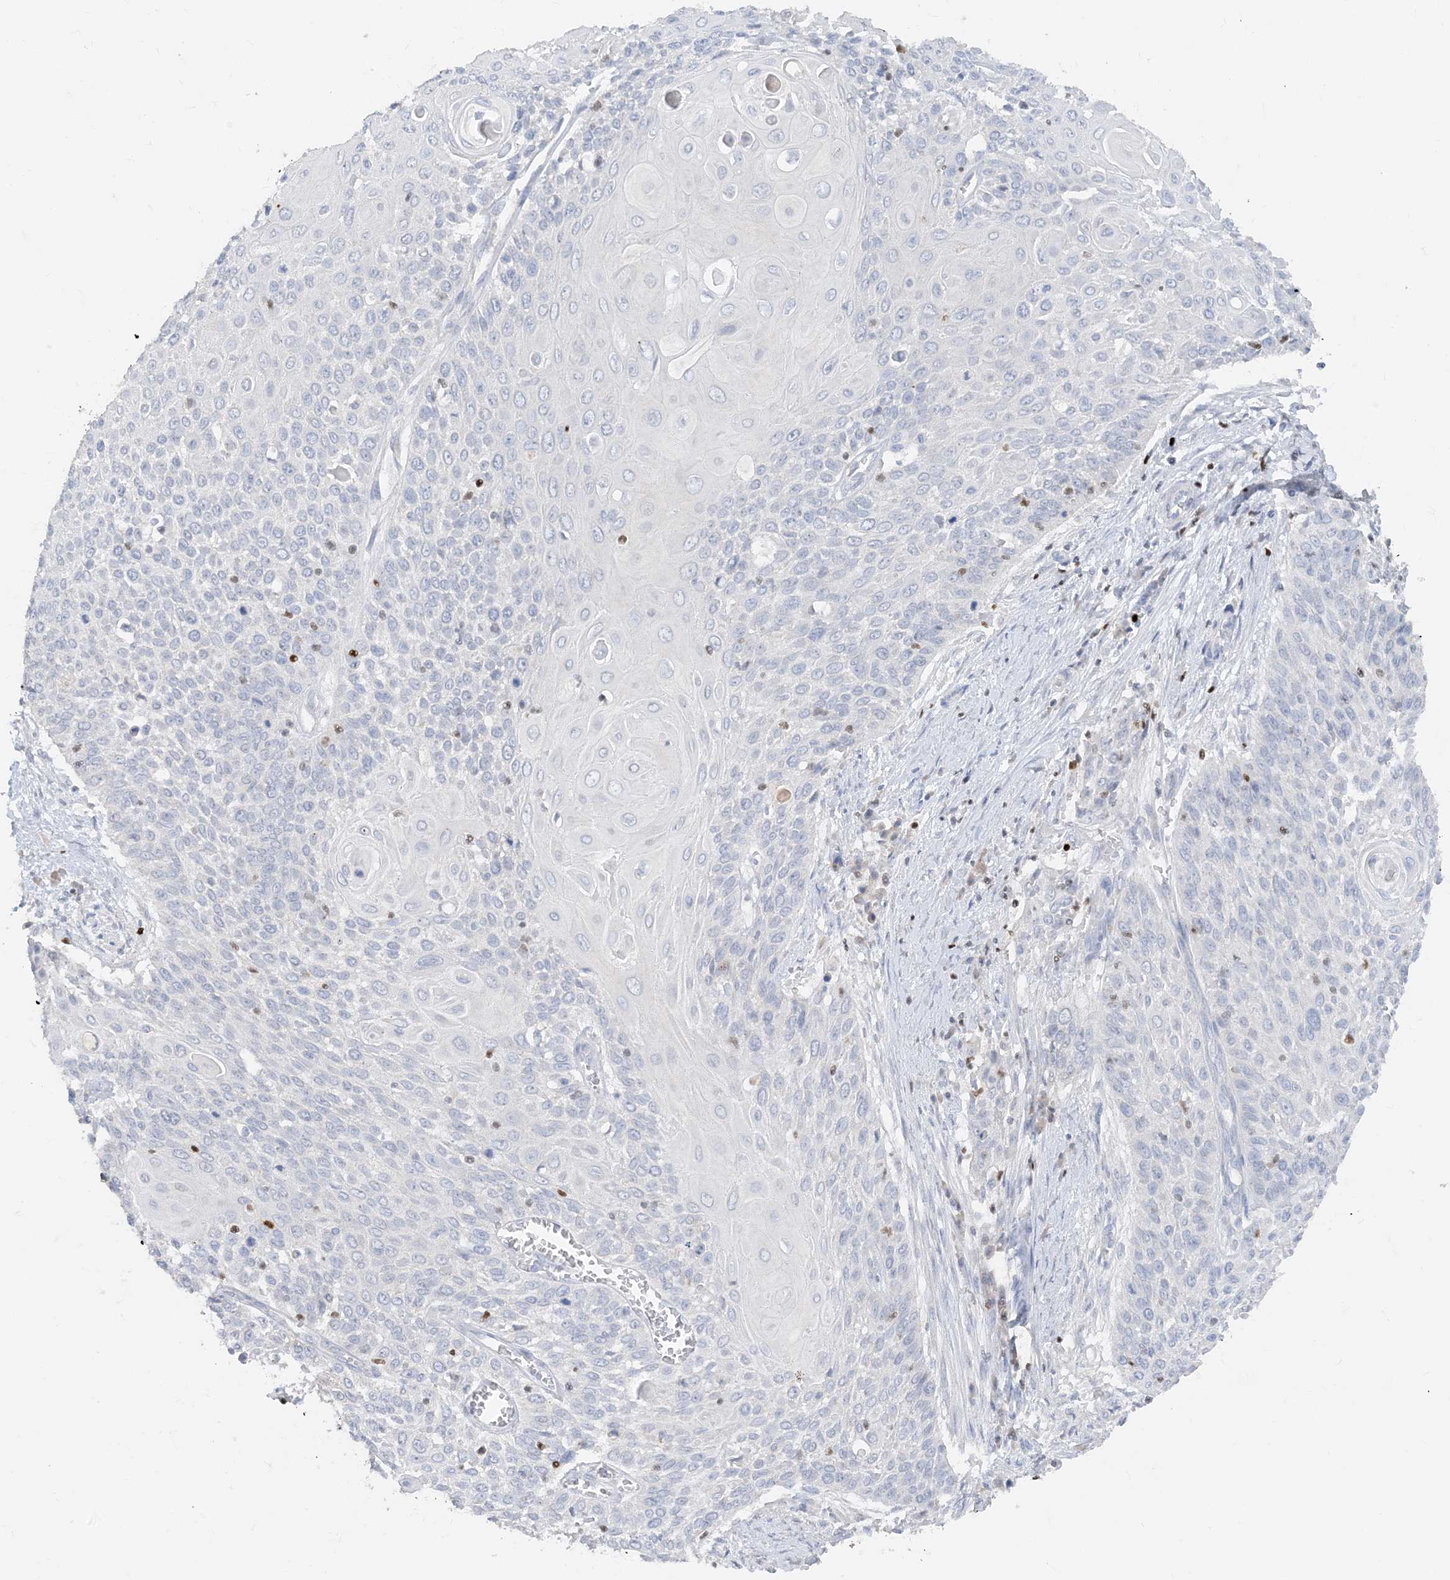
{"staining": {"intensity": "negative", "quantity": "none", "location": "none"}, "tissue": "cervical cancer", "cell_type": "Tumor cells", "image_type": "cancer", "snomed": [{"axis": "morphology", "description": "Squamous cell carcinoma, NOS"}, {"axis": "topography", "description": "Cervix"}], "caption": "Immunohistochemical staining of human cervical cancer exhibits no significant staining in tumor cells. Nuclei are stained in blue.", "gene": "TBX21", "patient": {"sex": "female", "age": 39}}